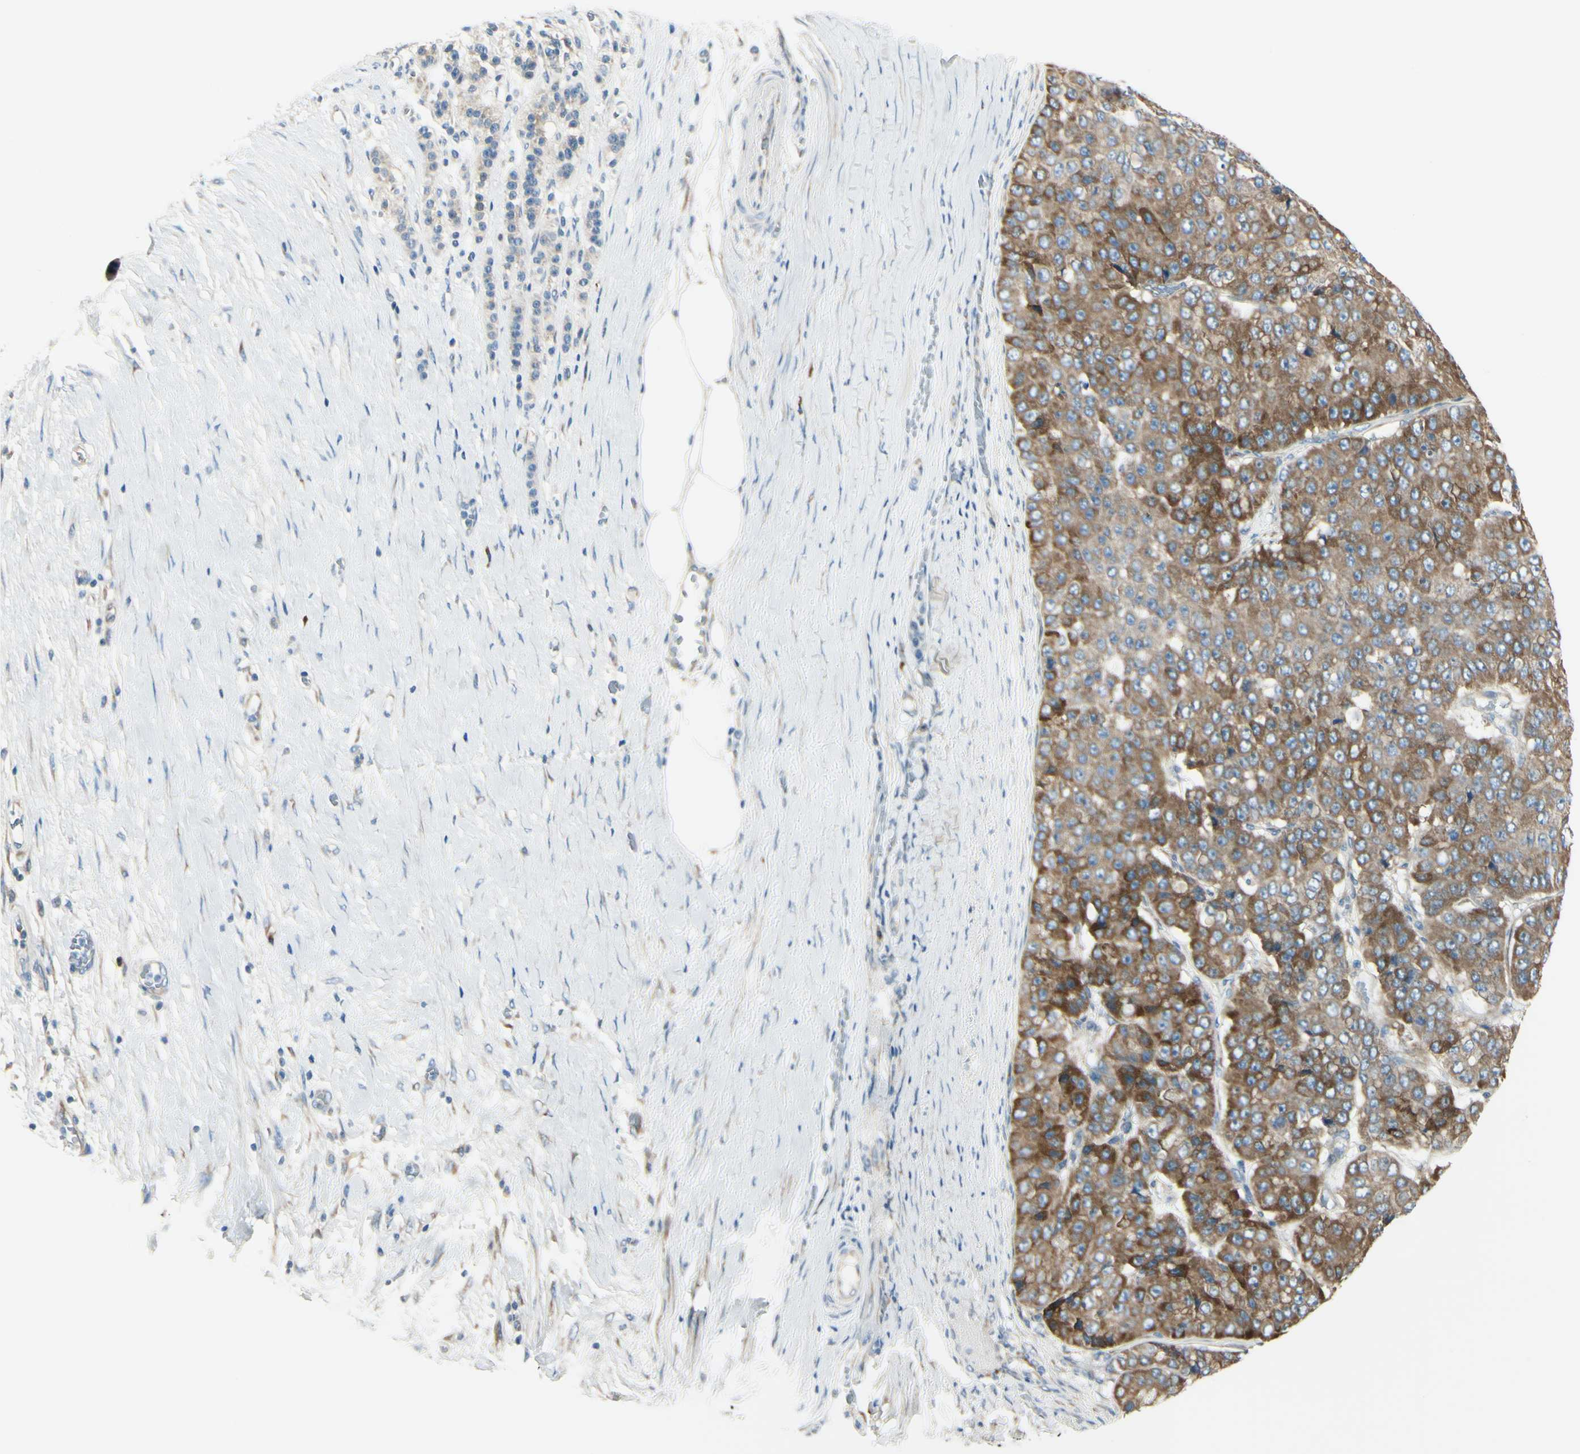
{"staining": {"intensity": "moderate", "quantity": ">75%", "location": "cytoplasmic/membranous"}, "tissue": "pancreatic cancer", "cell_type": "Tumor cells", "image_type": "cancer", "snomed": [{"axis": "morphology", "description": "Adenocarcinoma, NOS"}, {"axis": "topography", "description": "Pancreas"}], "caption": "There is medium levels of moderate cytoplasmic/membranous expression in tumor cells of pancreatic cancer, as demonstrated by immunohistochemical staining (brown color).", "gene": "SELENOS", "patient": {"sex": "male", "age": 50}}